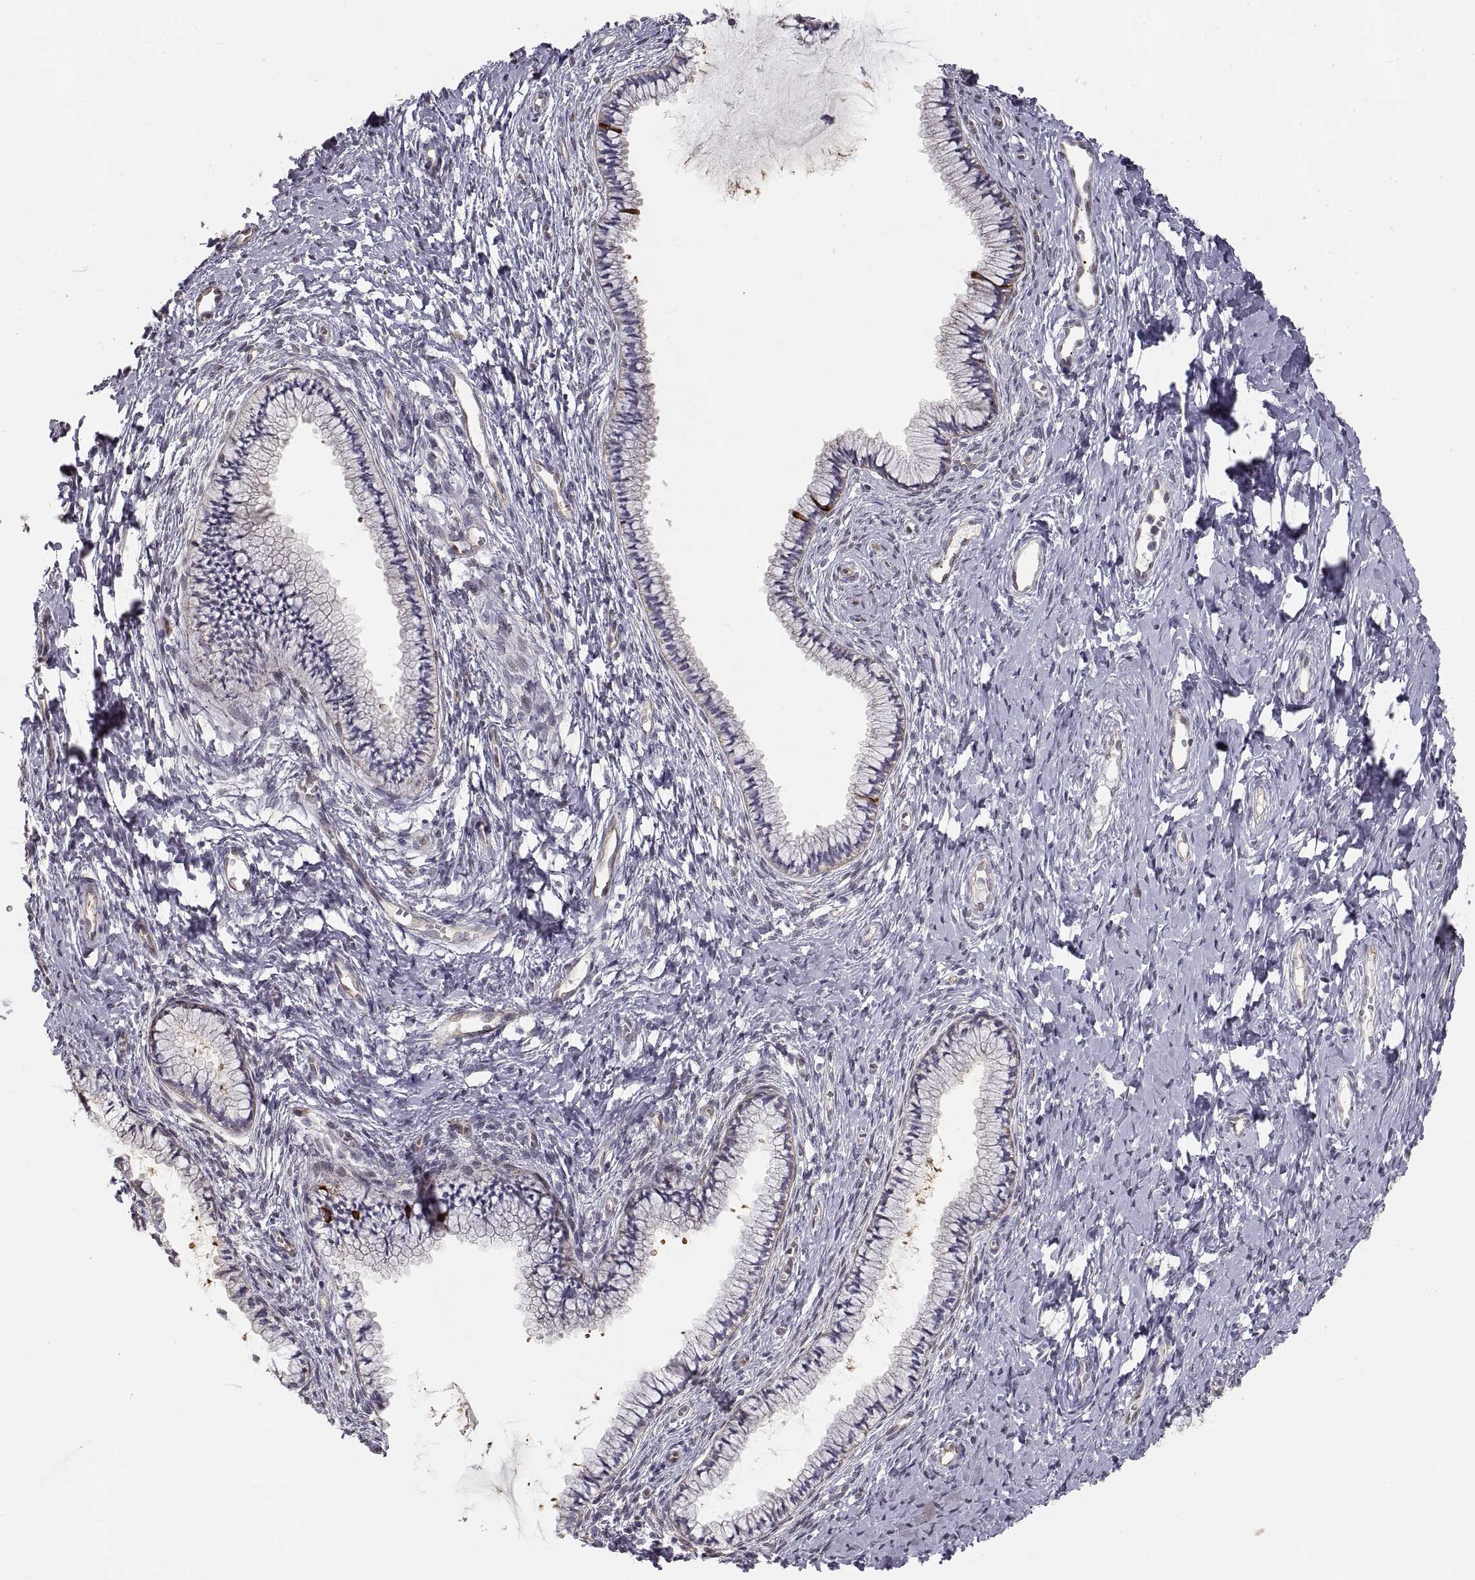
{"staining": {"intensity": "strong", "quantity": "<25%", "location": "cytoplasmic/membranous"}, "tissue": "cervix", "cell_type": "Glandular cells", "image_type": "normal", "snomed": [{"axis": "morphology", "description": "Normal tissue, NOS"}, {"axis": "topography", "description": "Cervix"}], "caption": "Protein expression analysis of normal cervix reveals strong cytoplasmic/membranous staining in approximately <25% of glandular cells.", "gene": "HSP90AB1", "patient": {"sex": "female", "age": 40}}